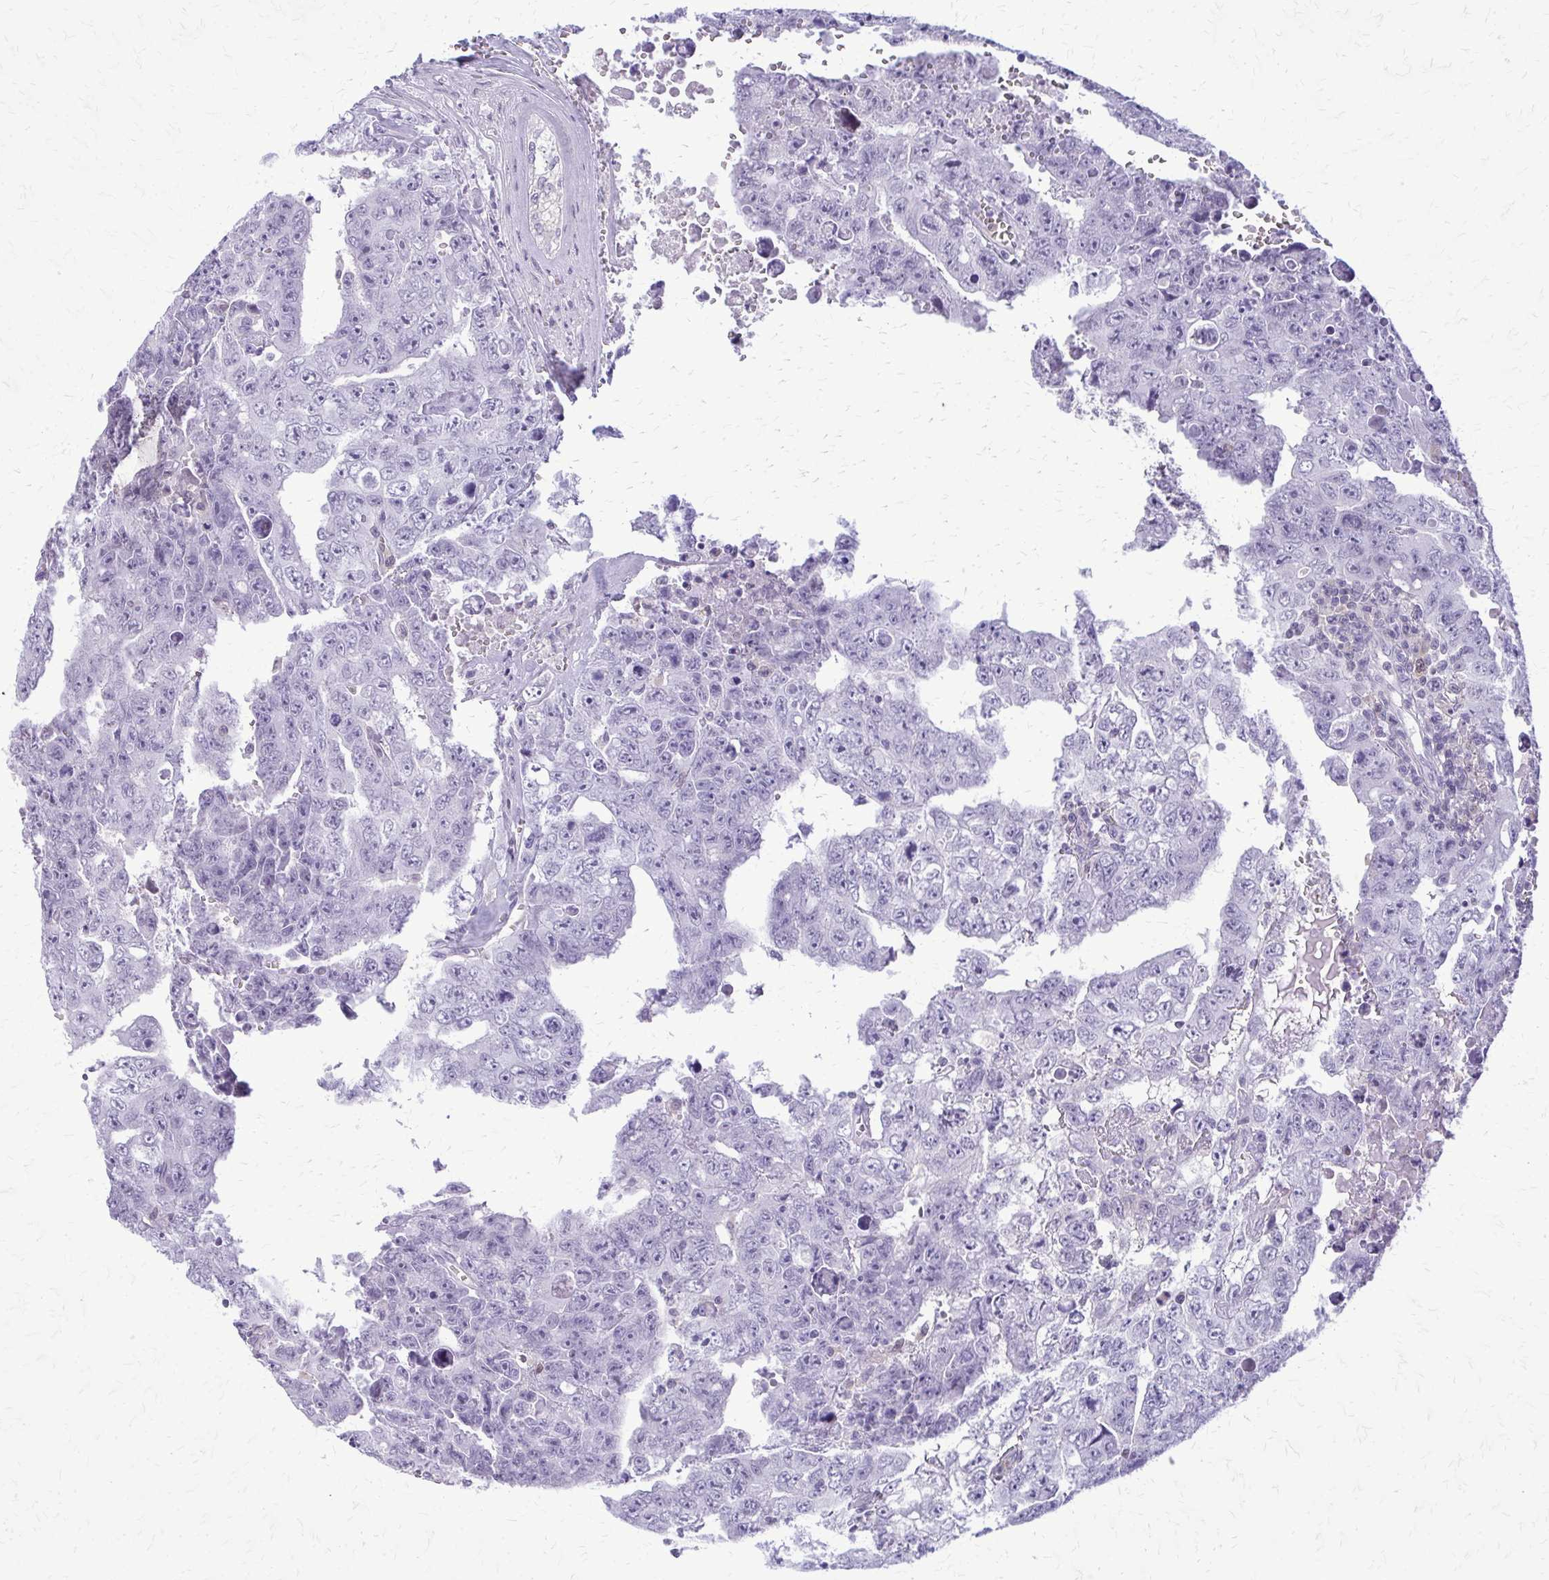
{"staining": {"intensity": "negative", "quantity": "none", "location": "none"}, "tissue": "testis cancer", "cell_type": "Tumor cells", "image_type": "cancer", "snomed": [{"axis": "morphology", "description": "Carcinoma, Embryonal, NOS"}, {"axis": "topography", "description": "Testis"}], "caption": "A histopathology image of testis cancer (embryonal carcinoma) stained for a protein reveals no brown staining in tumor cells.", "gene": "GLRX", "patient": {"sex": "male", "age": 24}}